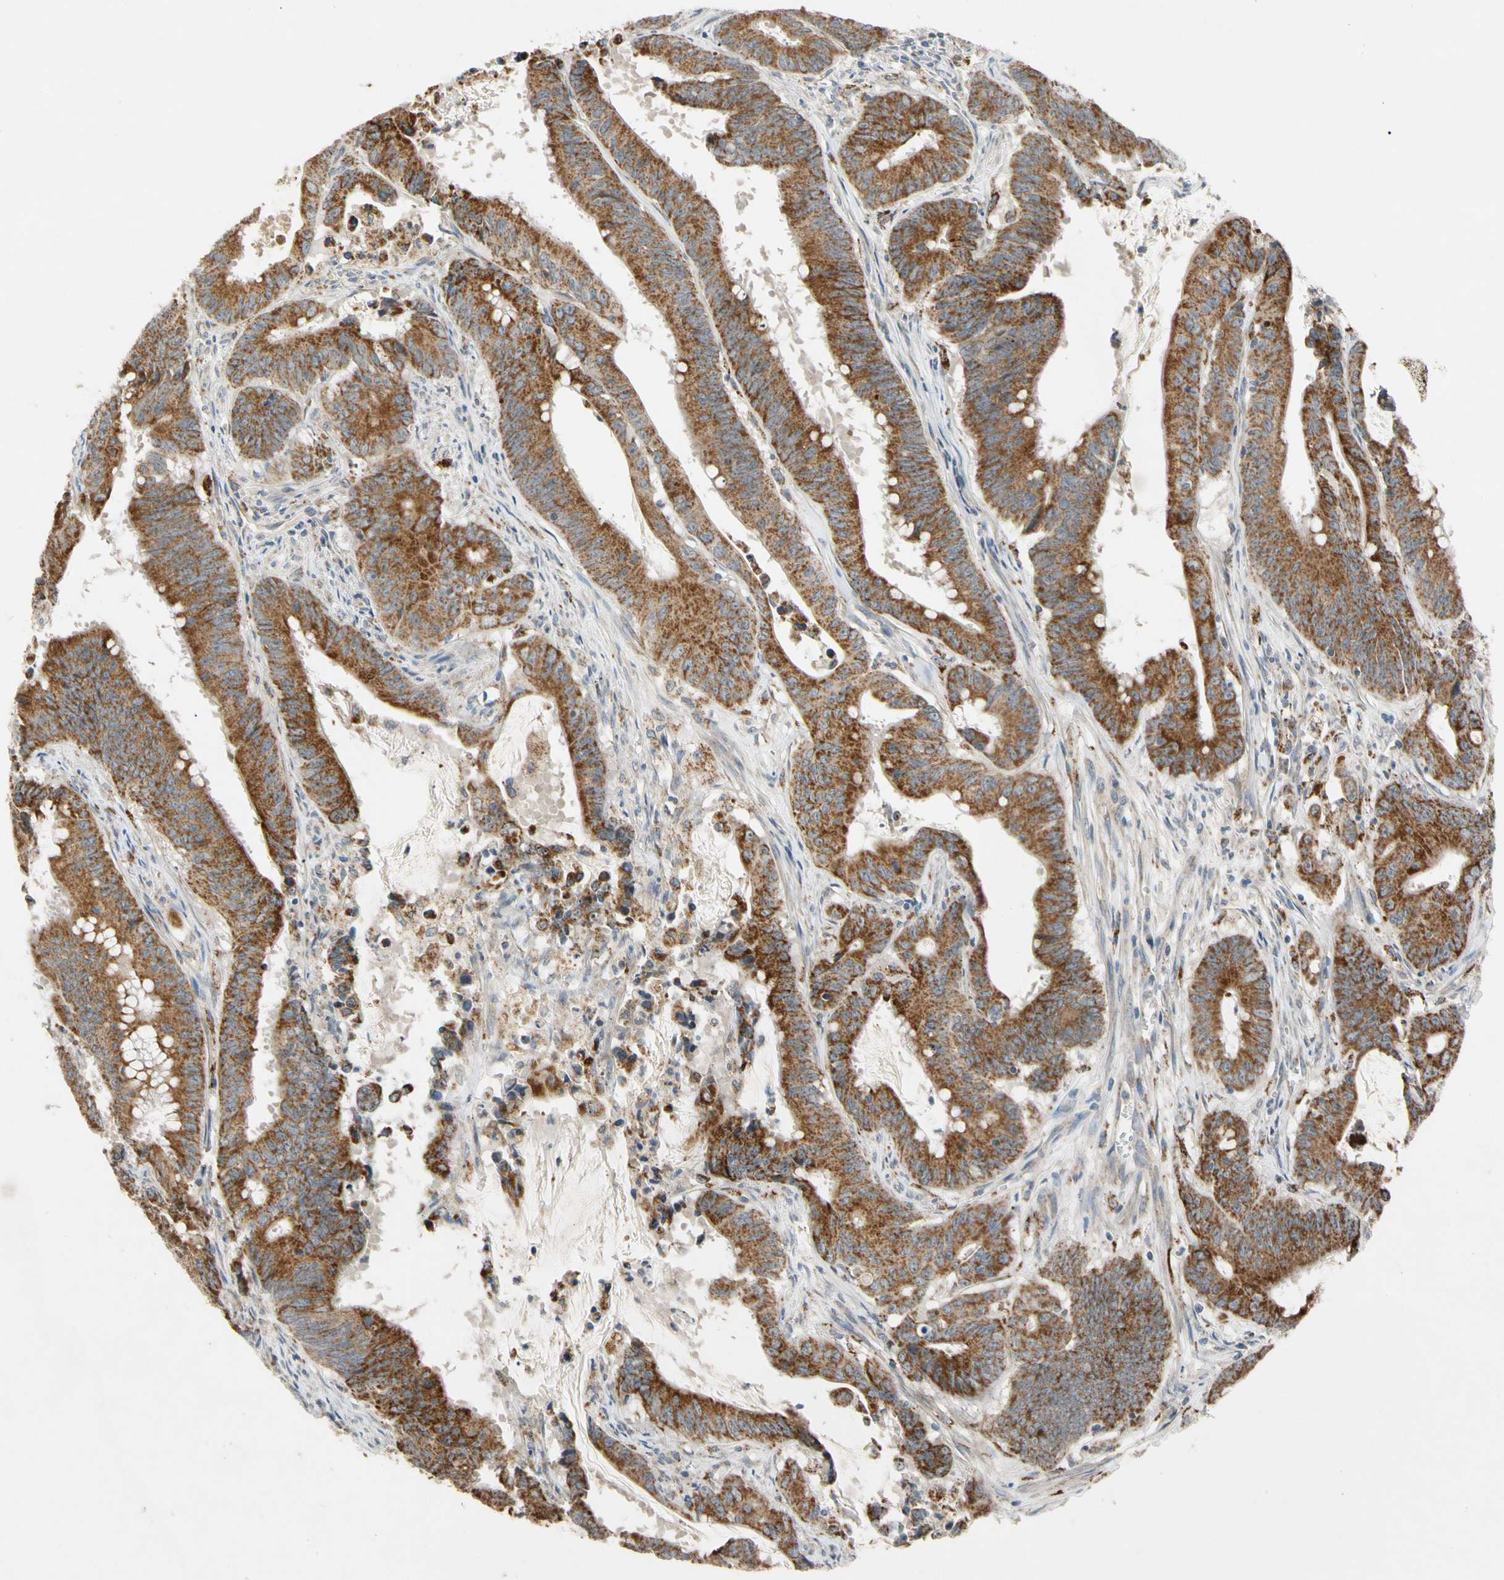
{"staining": {"intensity": "strong", "quantity": ">75%", "location": "cytoplasmic/membranous"}, "tissue": "colorectal cancer", "cell_type": "Tumor cells", "image_type": "cancer", "snomed": [{"axis": "morphology", "description": "Adenocarcinoma, NOS"}, {"axis": "topography", "description": "Colon"}], "caption": "Human colorectal cancer (adenocarcinoma) stained with a brown dye demonstrates strong cytoplasmic/membranous positive expression in approximately >75% of tumor cells.", "gene": "GPD2", "patient": {"sex": "male", "age": 45}}